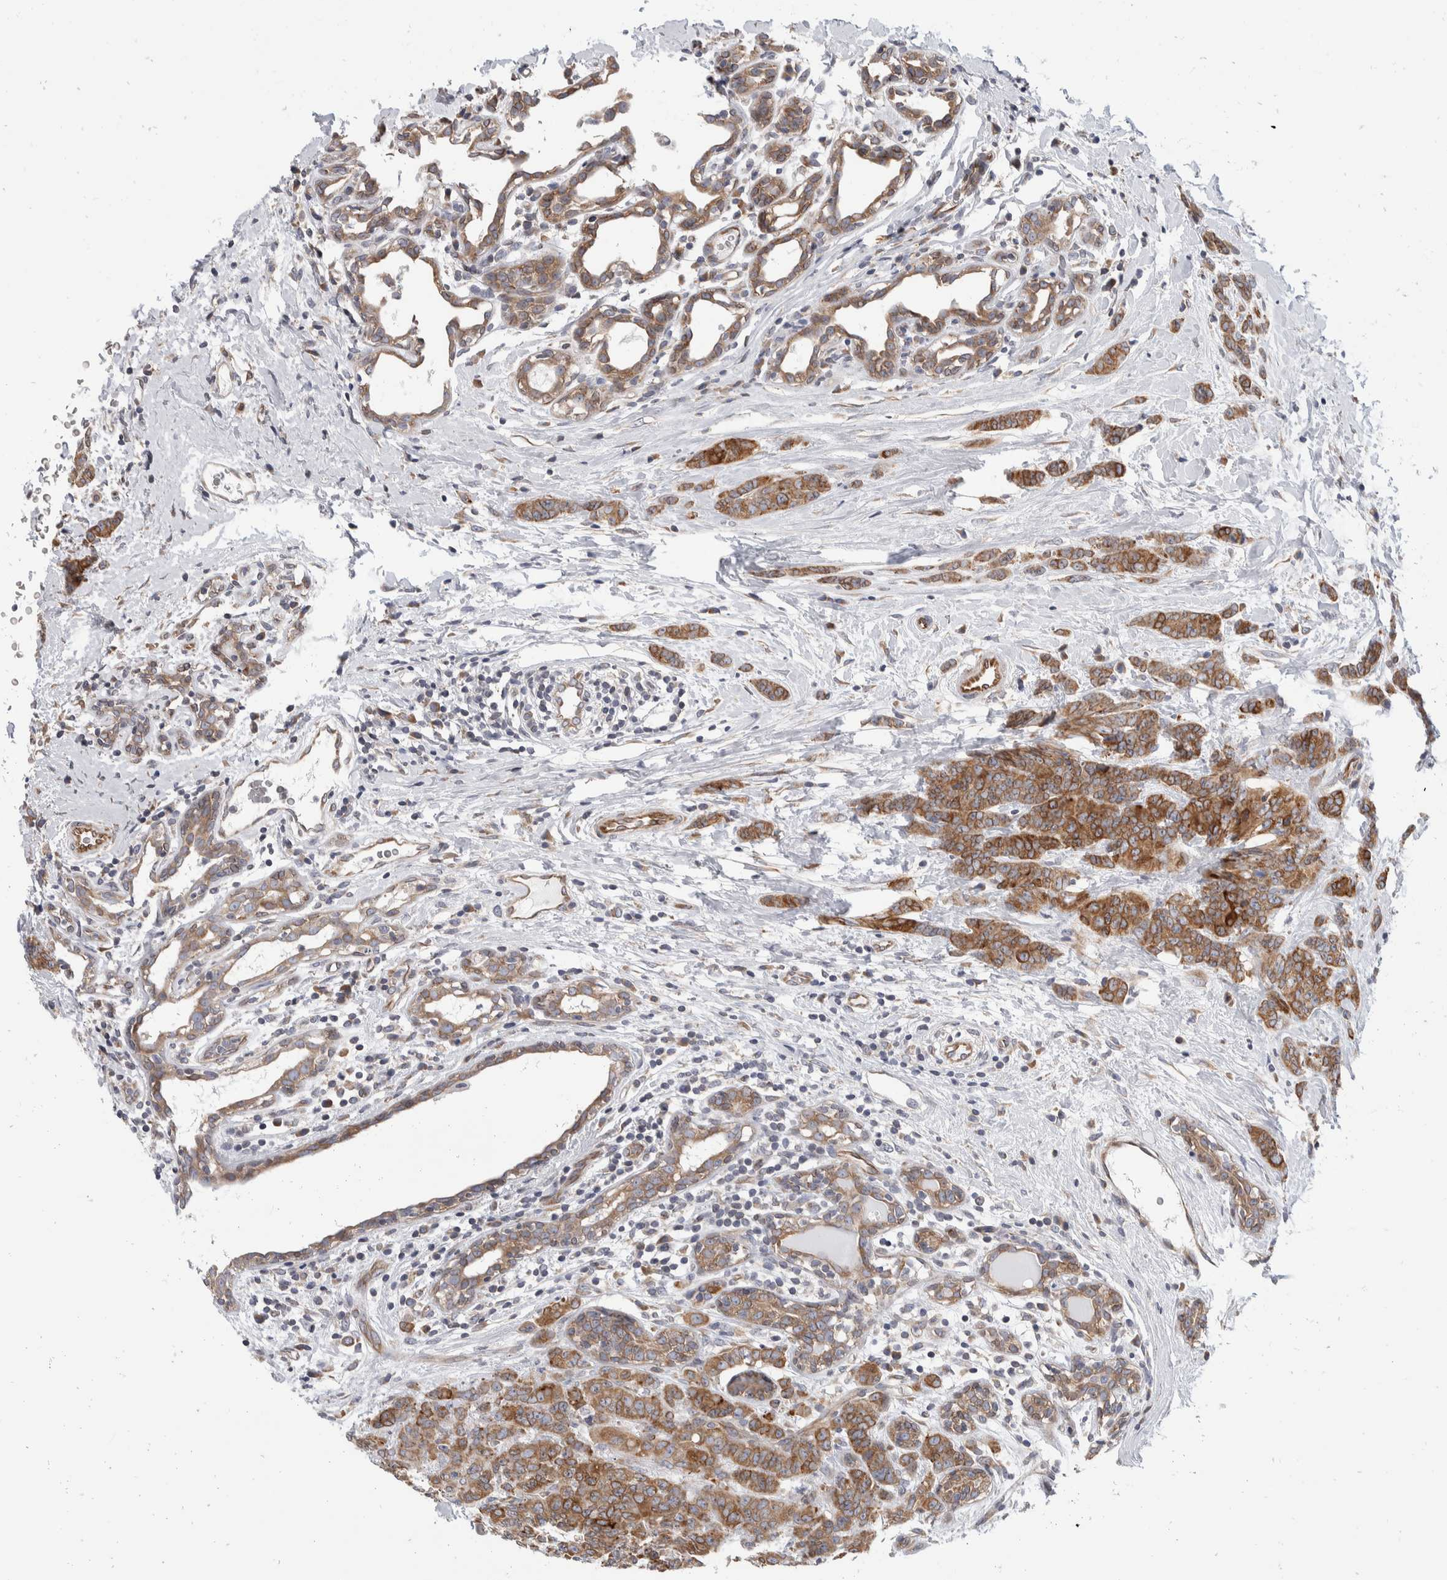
{"staining": {"intensity": "strong", "quantity": ">75%", "location": "cytoplasmic/membranous"}, "tissue": "breast cancer", "cell_type": "Tumor cells", "image_type": "cancer", "snomed": [{"axis": "morphology", "description": "Normal tissue, NOS"}, {"axis": "morphology", "description": "Duct carcinoma"}, {"axis": "topography", "description": "Breast"}], "caption": "Protein expression analysis of breast intraductal carcinoma displays strong cytoplasmic/membranous staining in approximately >75% of tumor cells. The staining was performed using DAB (3,3'-diaminobenzidine), with brown indicating positive protein expression. Nuclei are stained blue with hematoxylin.", "gene": "TMEM245", "patient": {"sex": "female", "age": 40}}